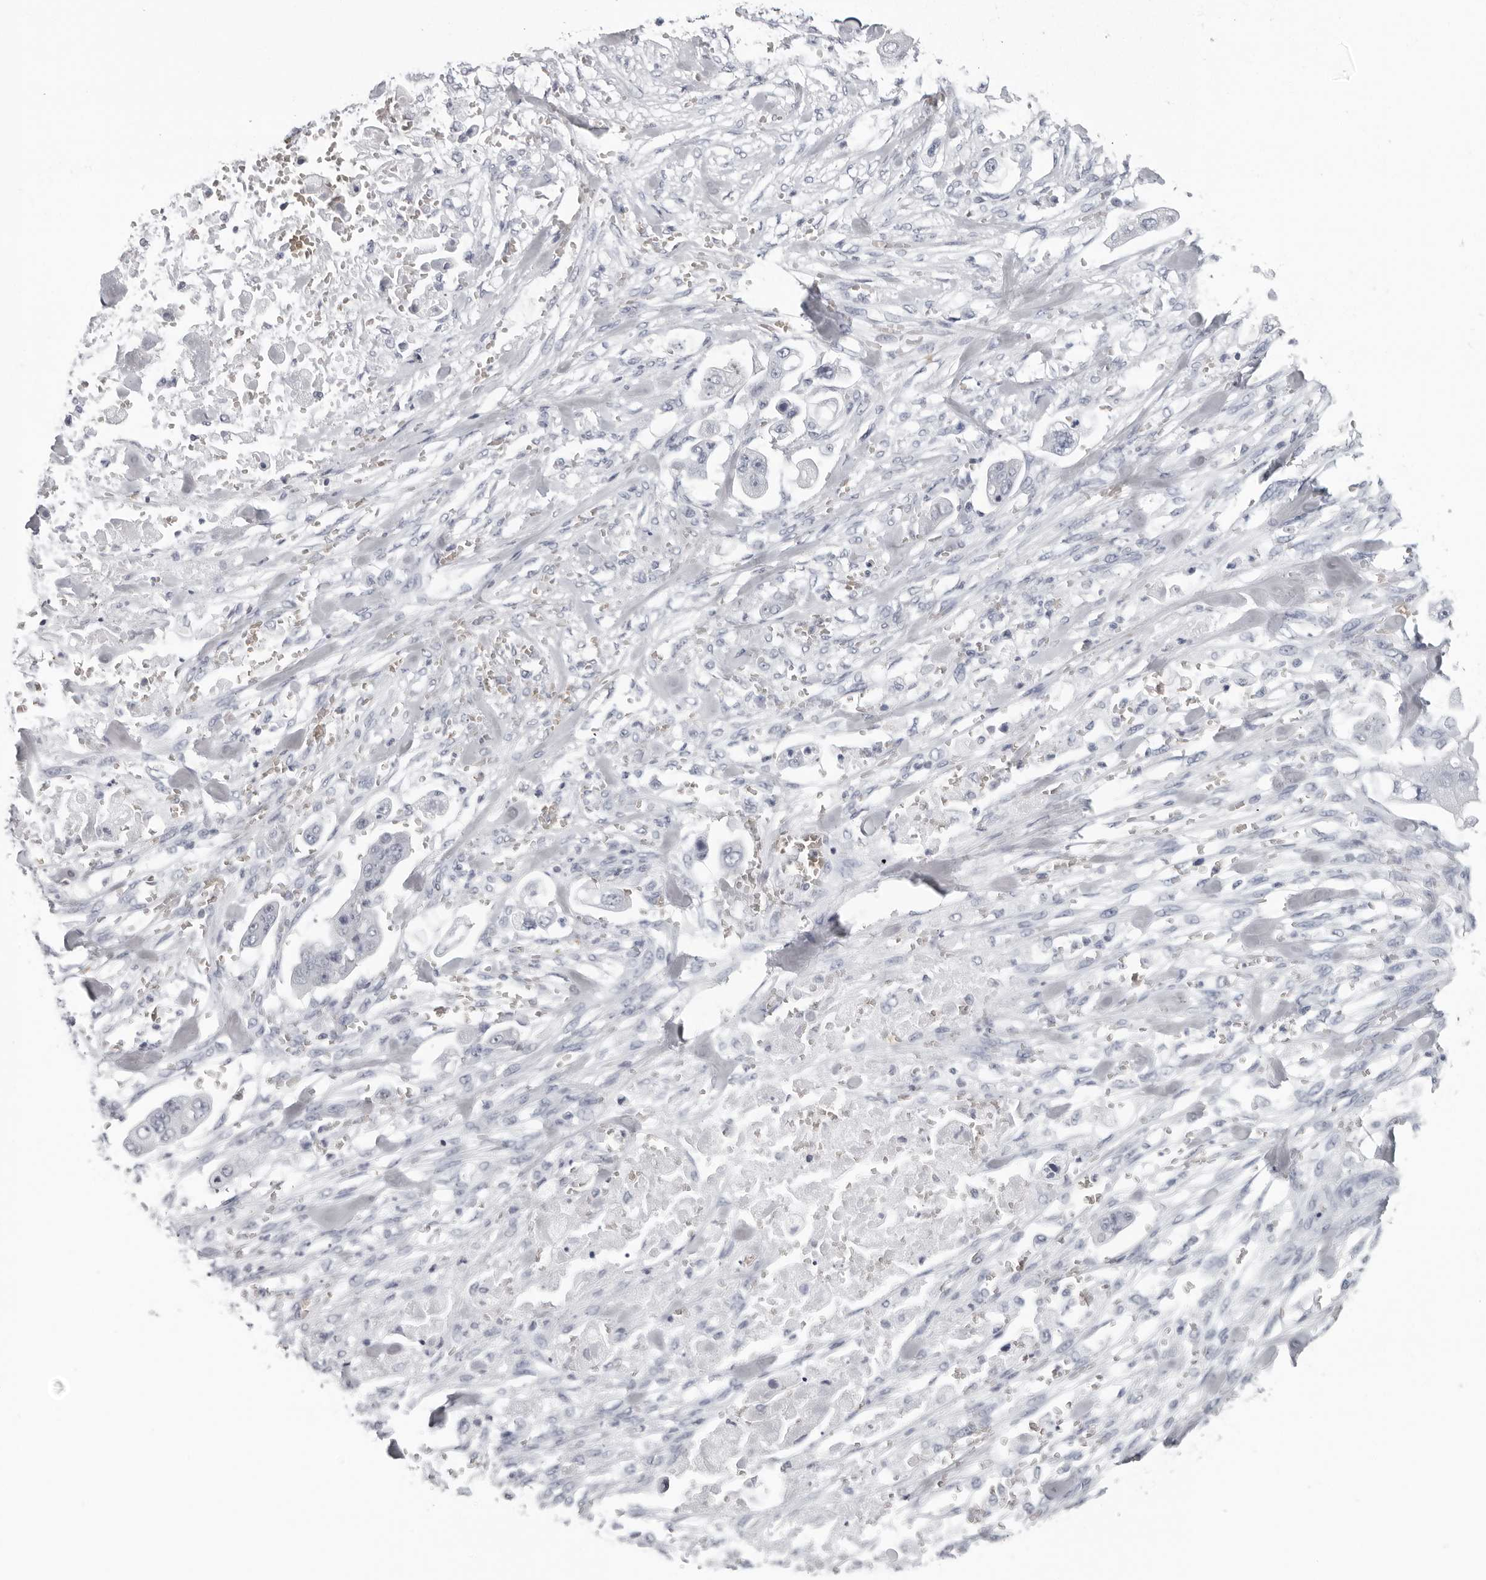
{"staining": {"intensity": "negative", "quantity": "none", "location": "none"}, "tissue": "stomach cancer", "cell_type": "Tumor cells", "image_type": "cancer", "snomed": [{"axis": "morphology", "description": "Adenocarcinoma, NOS"}, {"axis": "topography", "description": "Stomach"}], "caption": "This is an IHC image of human adenocarcinoma (stomach). There is no staining in tumor cells.", "gene": "EPB41", "patient": {"sex": "male", "age": 62}}